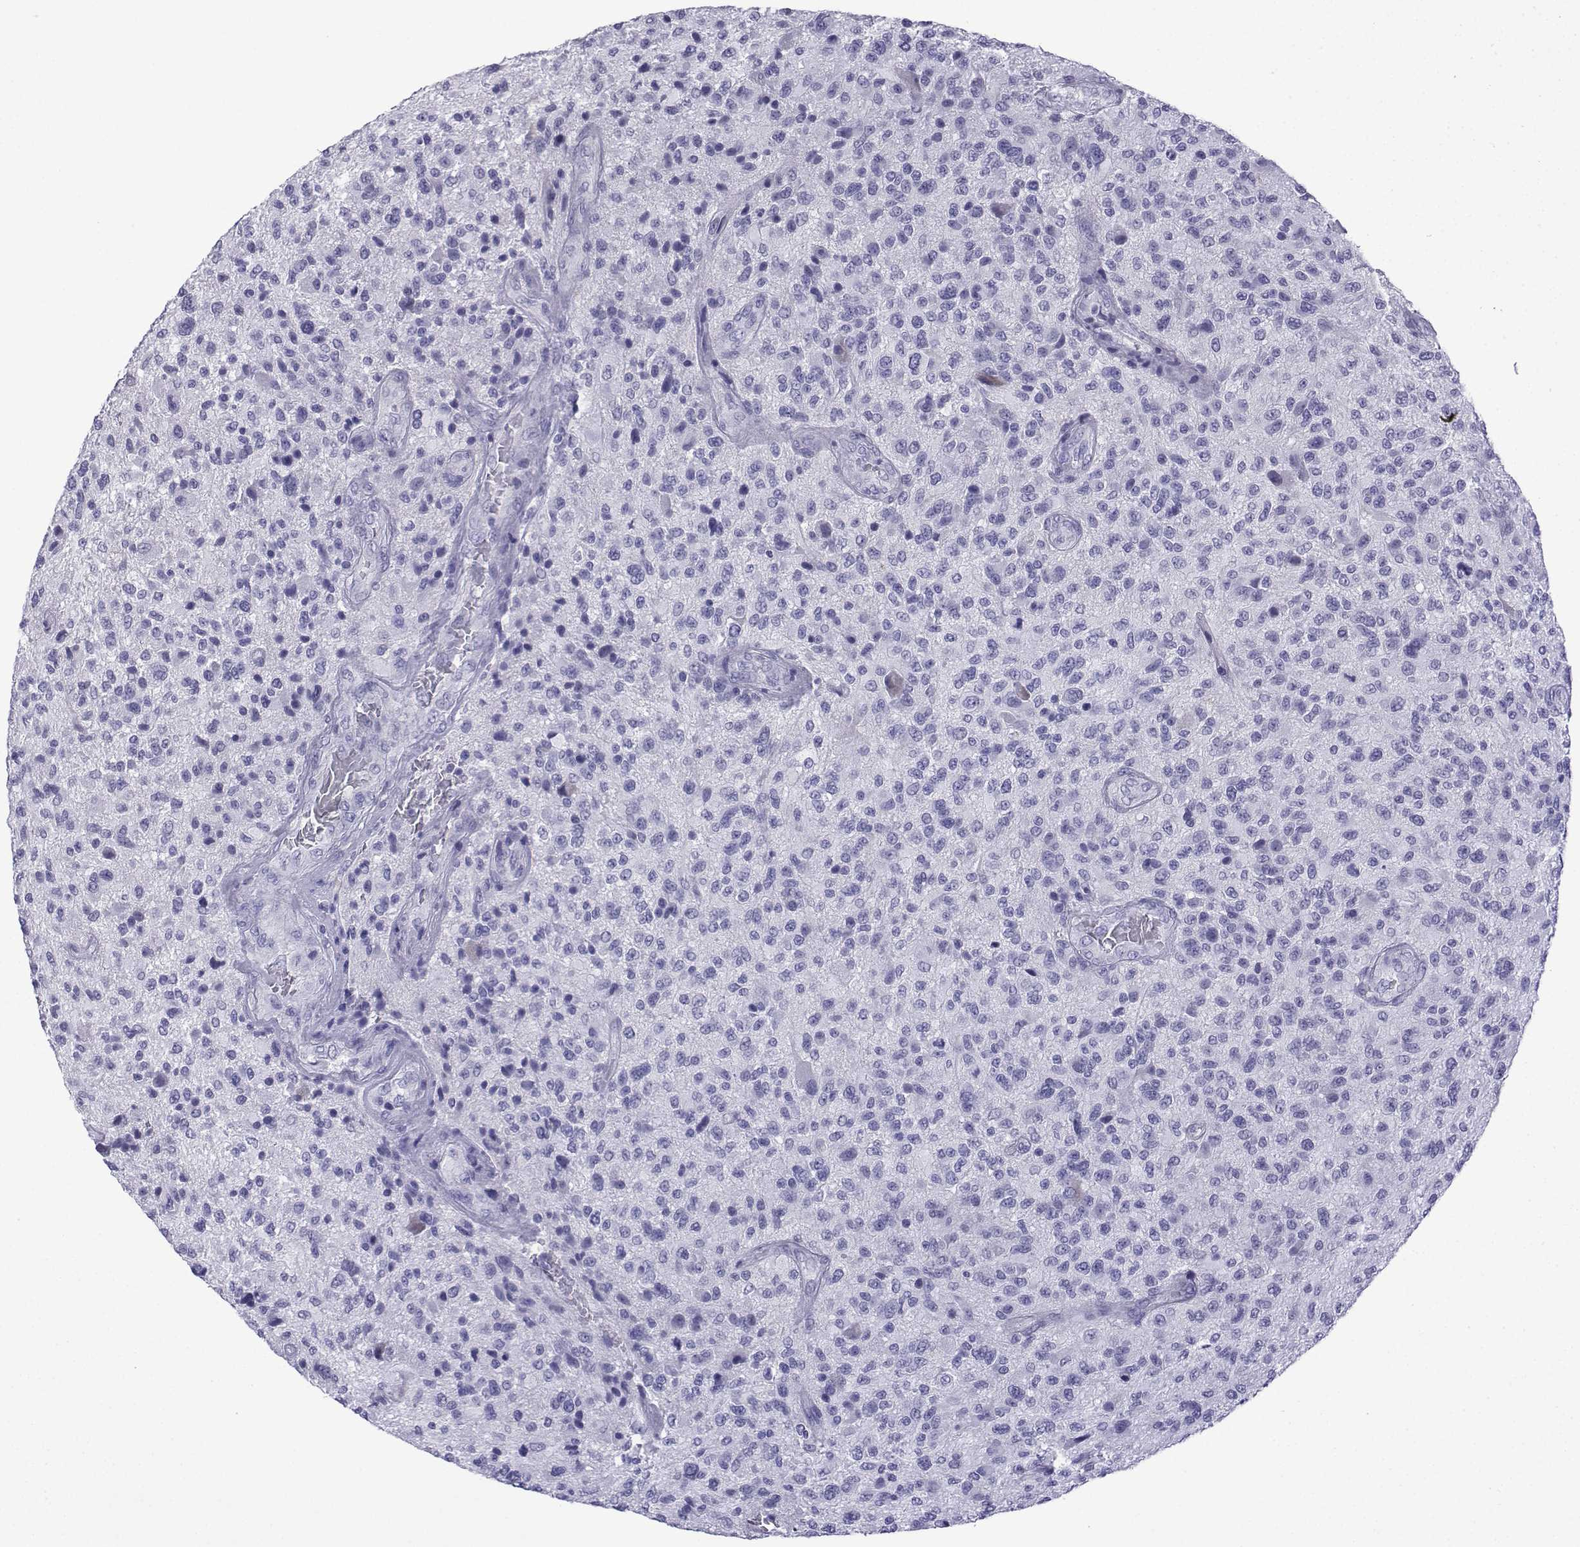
{"staining": {"intensity": "negative", "quantity": "none", "location": "none"}, "tissue": "glioma", "cell_type": "Tumor cells", "image_type": "cancer", "snomed": [{"axis": "morphology", "description": "Glioma, malignant, High grade"}, {"axis": "topography", "description": "Brain"}], "caption": "There is no significant positivity in tumor cells of glioma.", "gene": "TRIM46", "patient": {"sex": "male", "age": 47}}